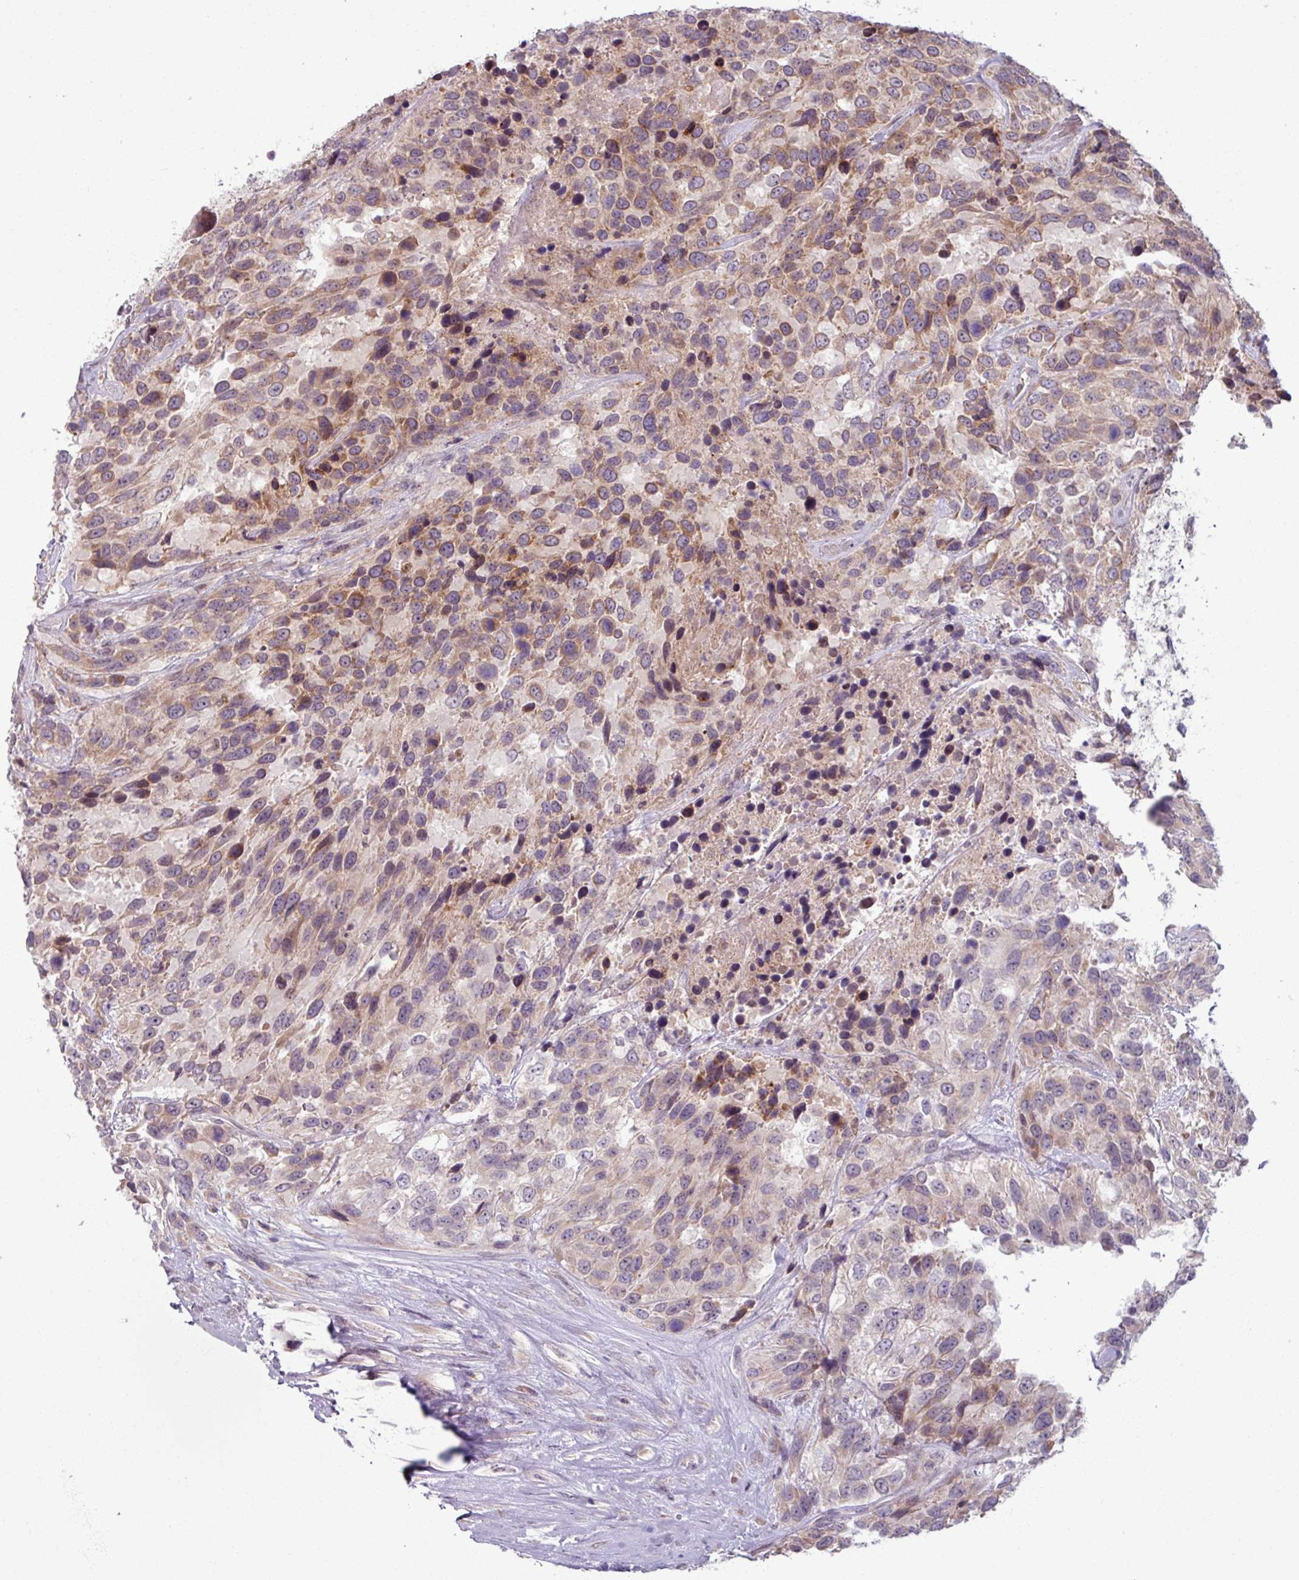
{"staining": {"intensity": "weak", "quantity": ">75%", "location": "cytoplasmic/membranous"}, "tissue": "urothelial cancer", "cell_type": "Tumor cells", "image_type": "cancer", "snomed": [{"axis": "morphology", "description": "Urothelial carcinoma, High grade"}, {"axis": "topography", "description": "Urinary bladder"}], "caption": "Immunohistochemical staining of high-grade urothelial carcinoma demonstrates low levels of weak cytoplasmic/membranous expression in approximately >75% of tumor cells.", "gene": "OGFOD3", "patient": {"sex": "female", "age": 70}}